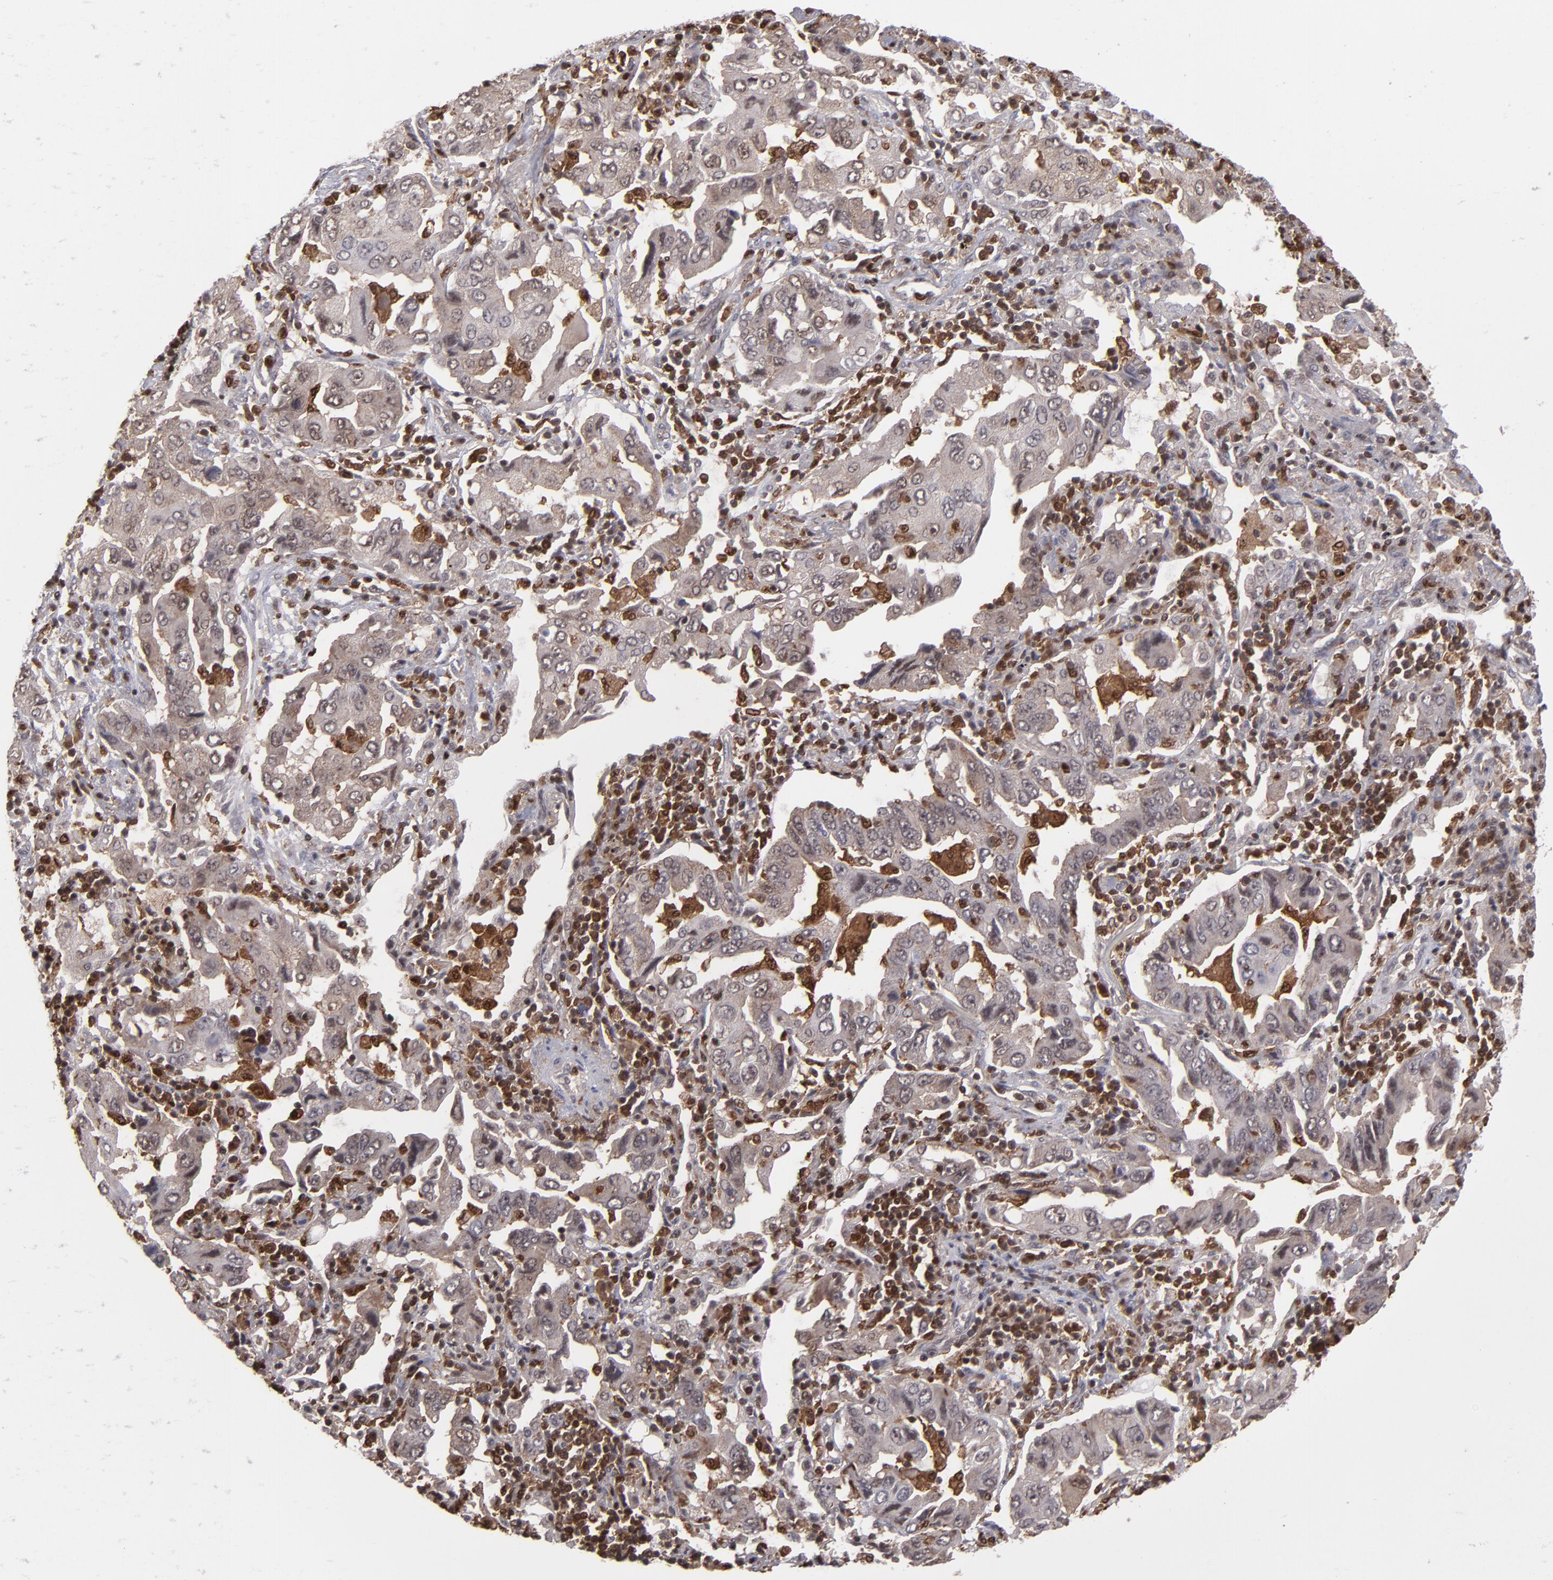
{"staining": {"intensity": "weak", "quantity": ">75%", "location": "cytoplasmic/membranous,nuclear"}, "tissue": "lung cancer", "cell_type": "Tumor cells", "image_type": "cancer", "snomed": [{"axis": "morphology", "description": "Adenocarcinoma, NOS"}, {"axis": "topography", "description": "Lung"}], "caption": "Lung adenocarcinoma stained with DAB (3,3'-diaminobenzidine) IHC exhibits low levels of weak cytoplasmic/membranous and nuclear expression in about >75% of tumor cells.", "gene": "GRB2", "patient": {"sex": "female", "age": 65}}